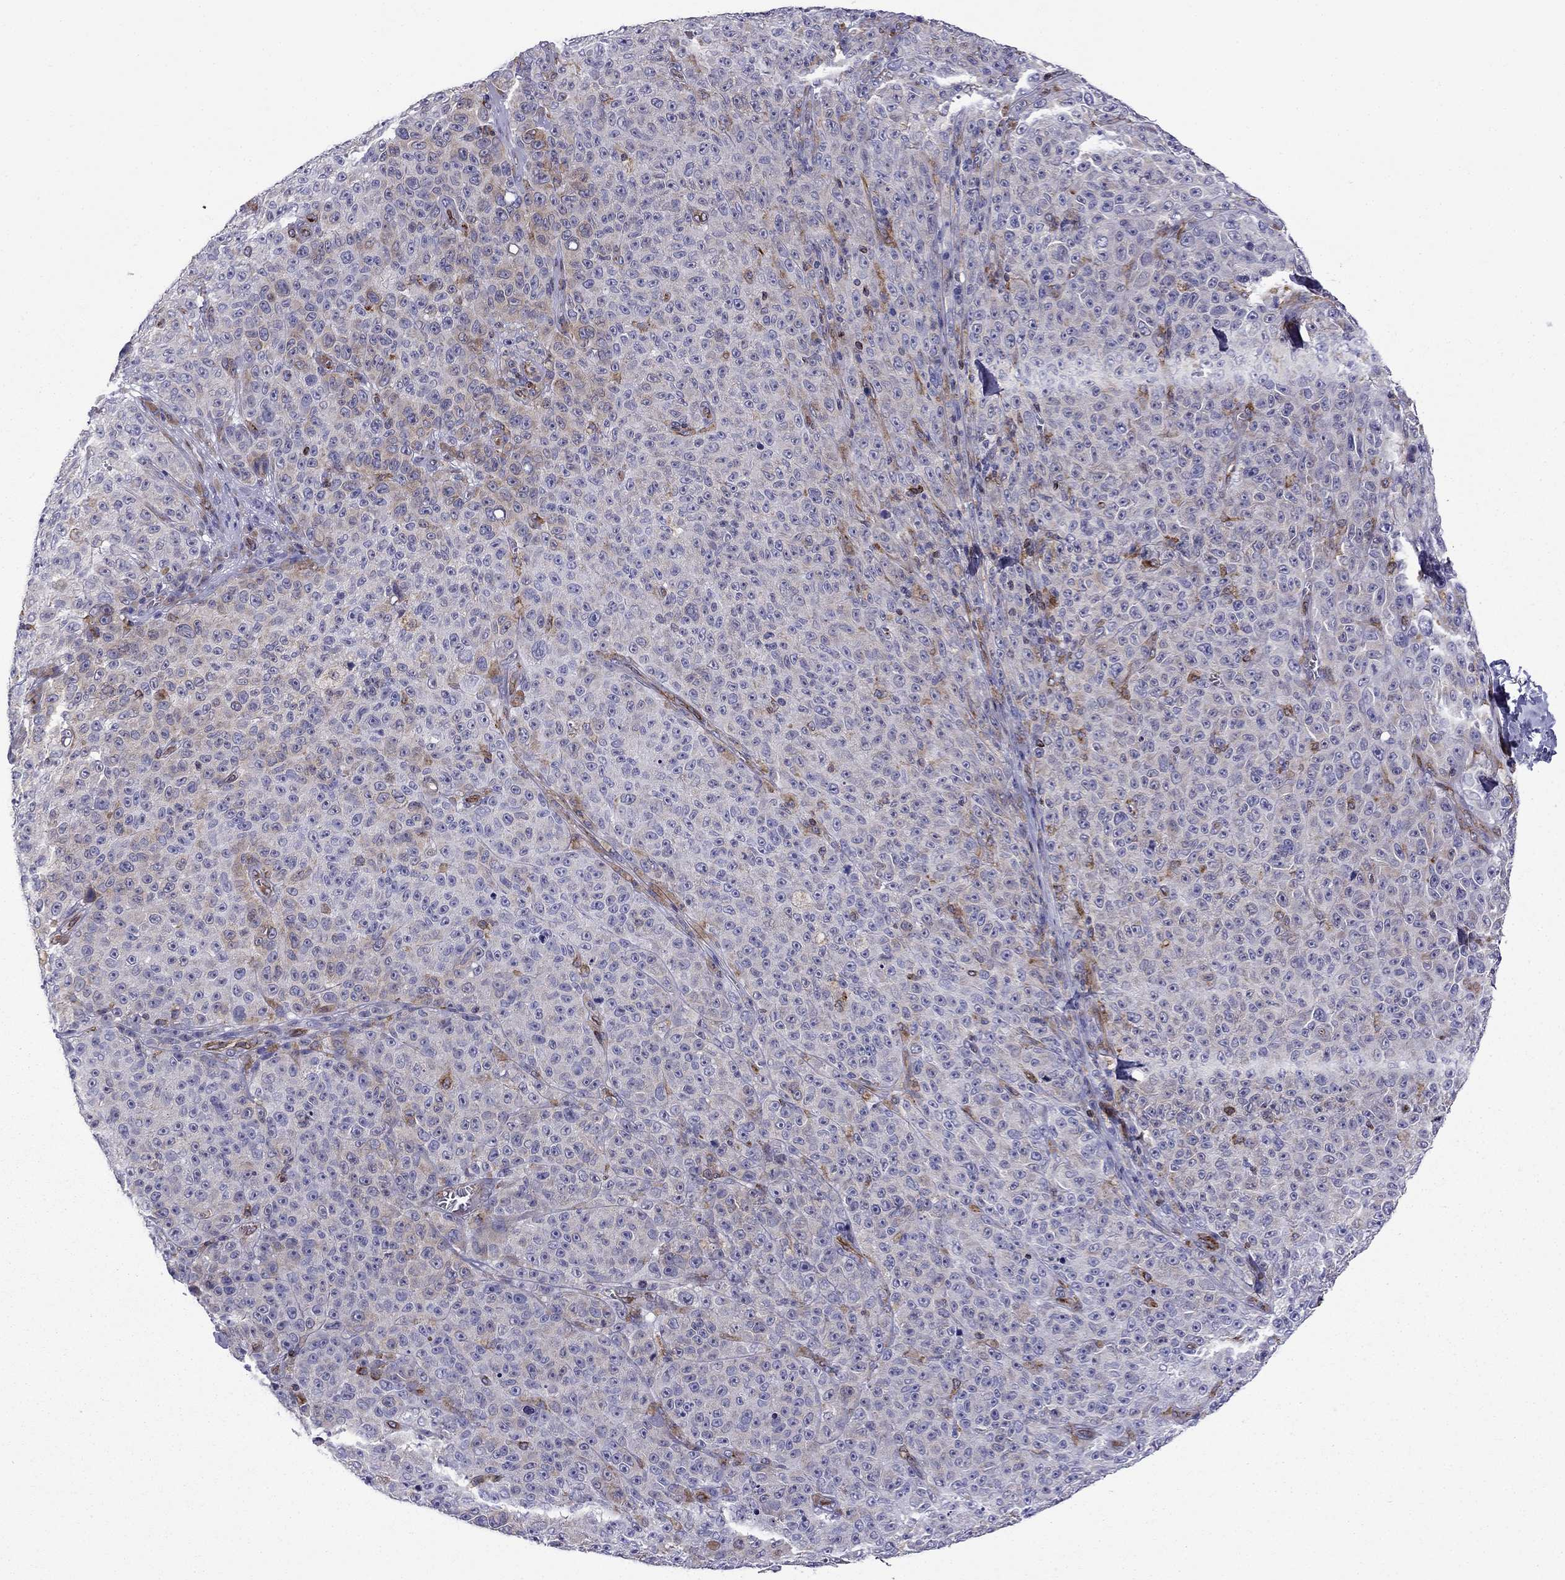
{"staining": {"intensity": "weak", "quantity": "<25%", "location": "cytoplasmic/membranous"}, "tissue": "melanoma", "cell_type": "Tumor cells", "image_type": "cancer", "snomed": [{"axis": "morphology", "description": "Malignant melanoma, NOS"}, {"axis": "topography", "description": "Skin"}], "caption": "Tumor cells are negative for protein expression in human melanoma.", "gene": "GNAL", "patient": {"sex": "female", "age": 82}}